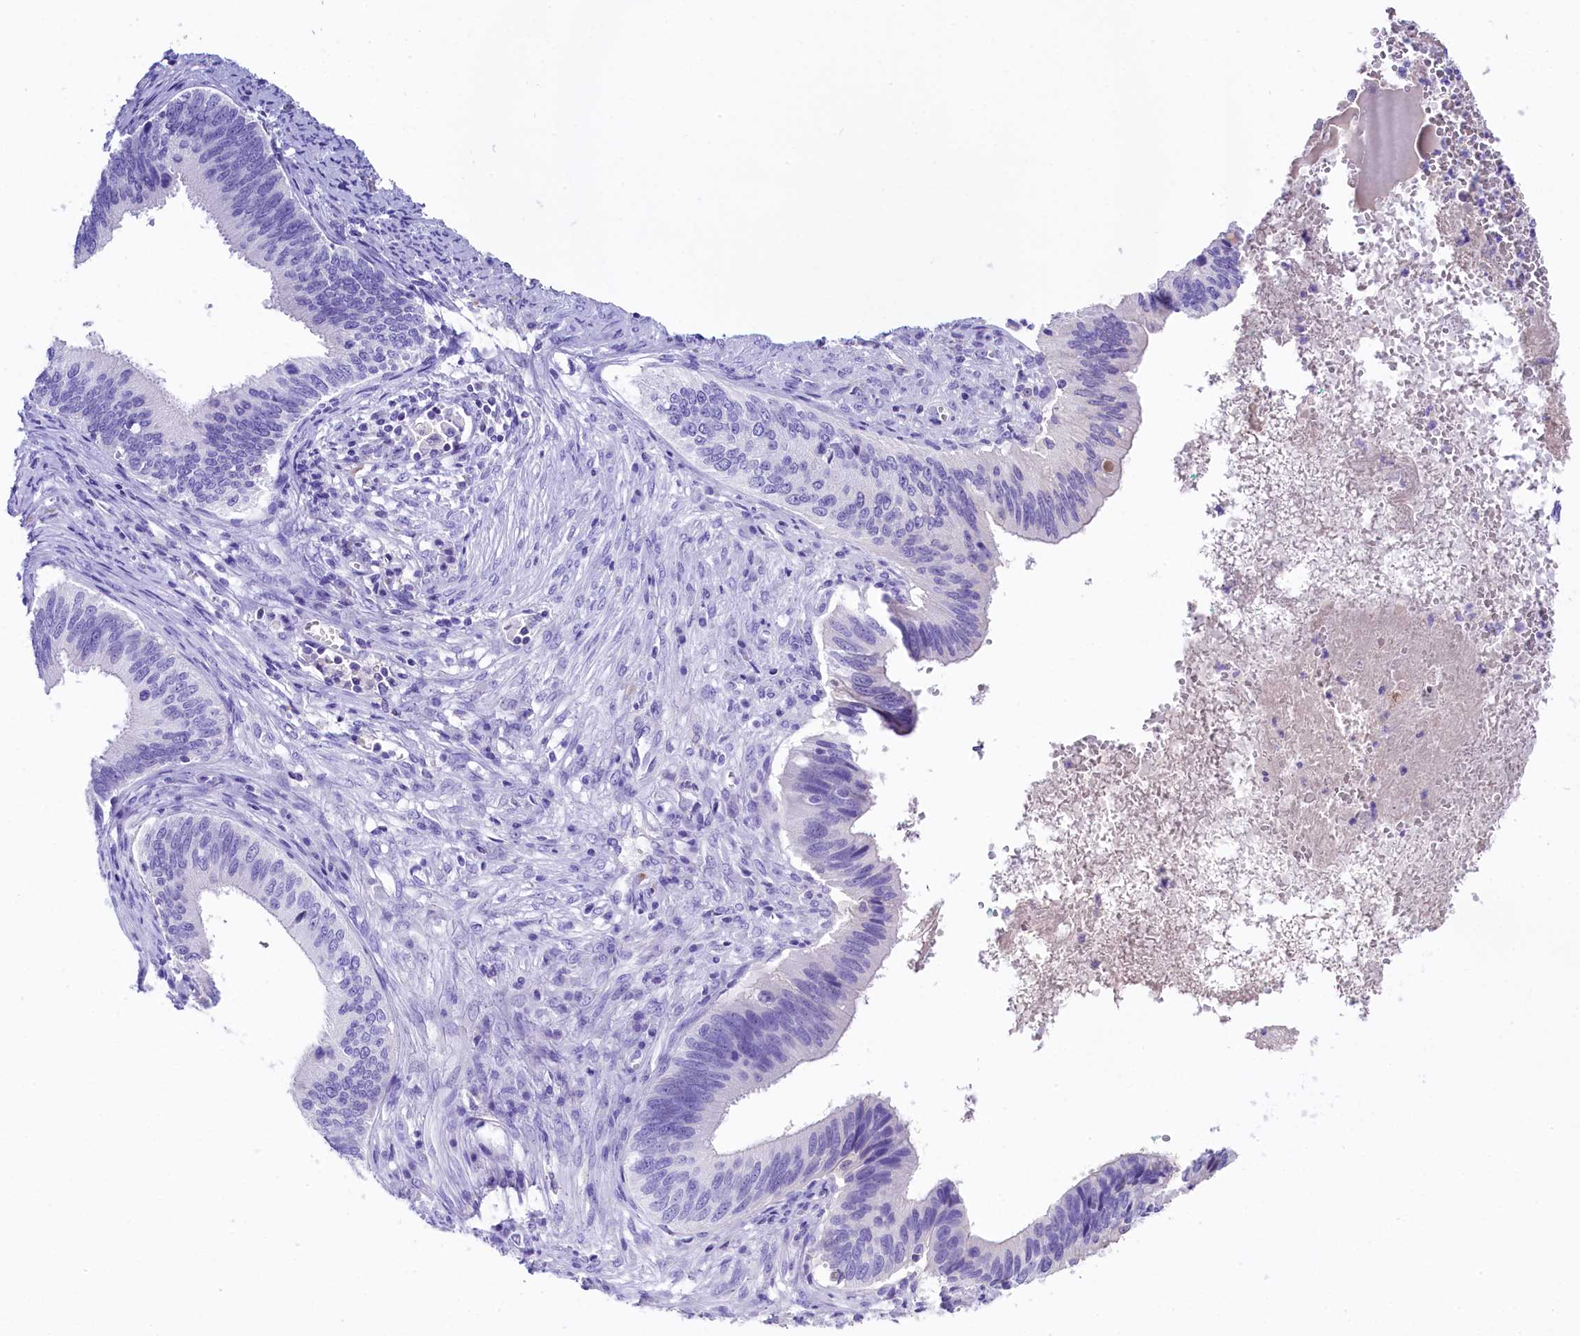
{"staining": {"intensity": "negative", "quantity": "none", "location": "none"}, "tissue": "cervical cancer", "cell_type": "Tumor cells", "image_type": "cancer", "snomed": [{"axis": "morphology", "description": "Adenocarcinoma, NOS"}, {"axis": "topography", "description": "Cervix"}], "caption": "High magnification brightfield microscopy of cervical cancer (adenocarcinoma) stained with DAB (3,3'-diaminobenzidine) (brown) and counterstained with hematoxylin (blue): tumor cells show no significant positivity. (IHC, brightfield microscopy, high magnification).", "gene": "SKIDA1", "patient": {"sex": "female", "age": 42}}